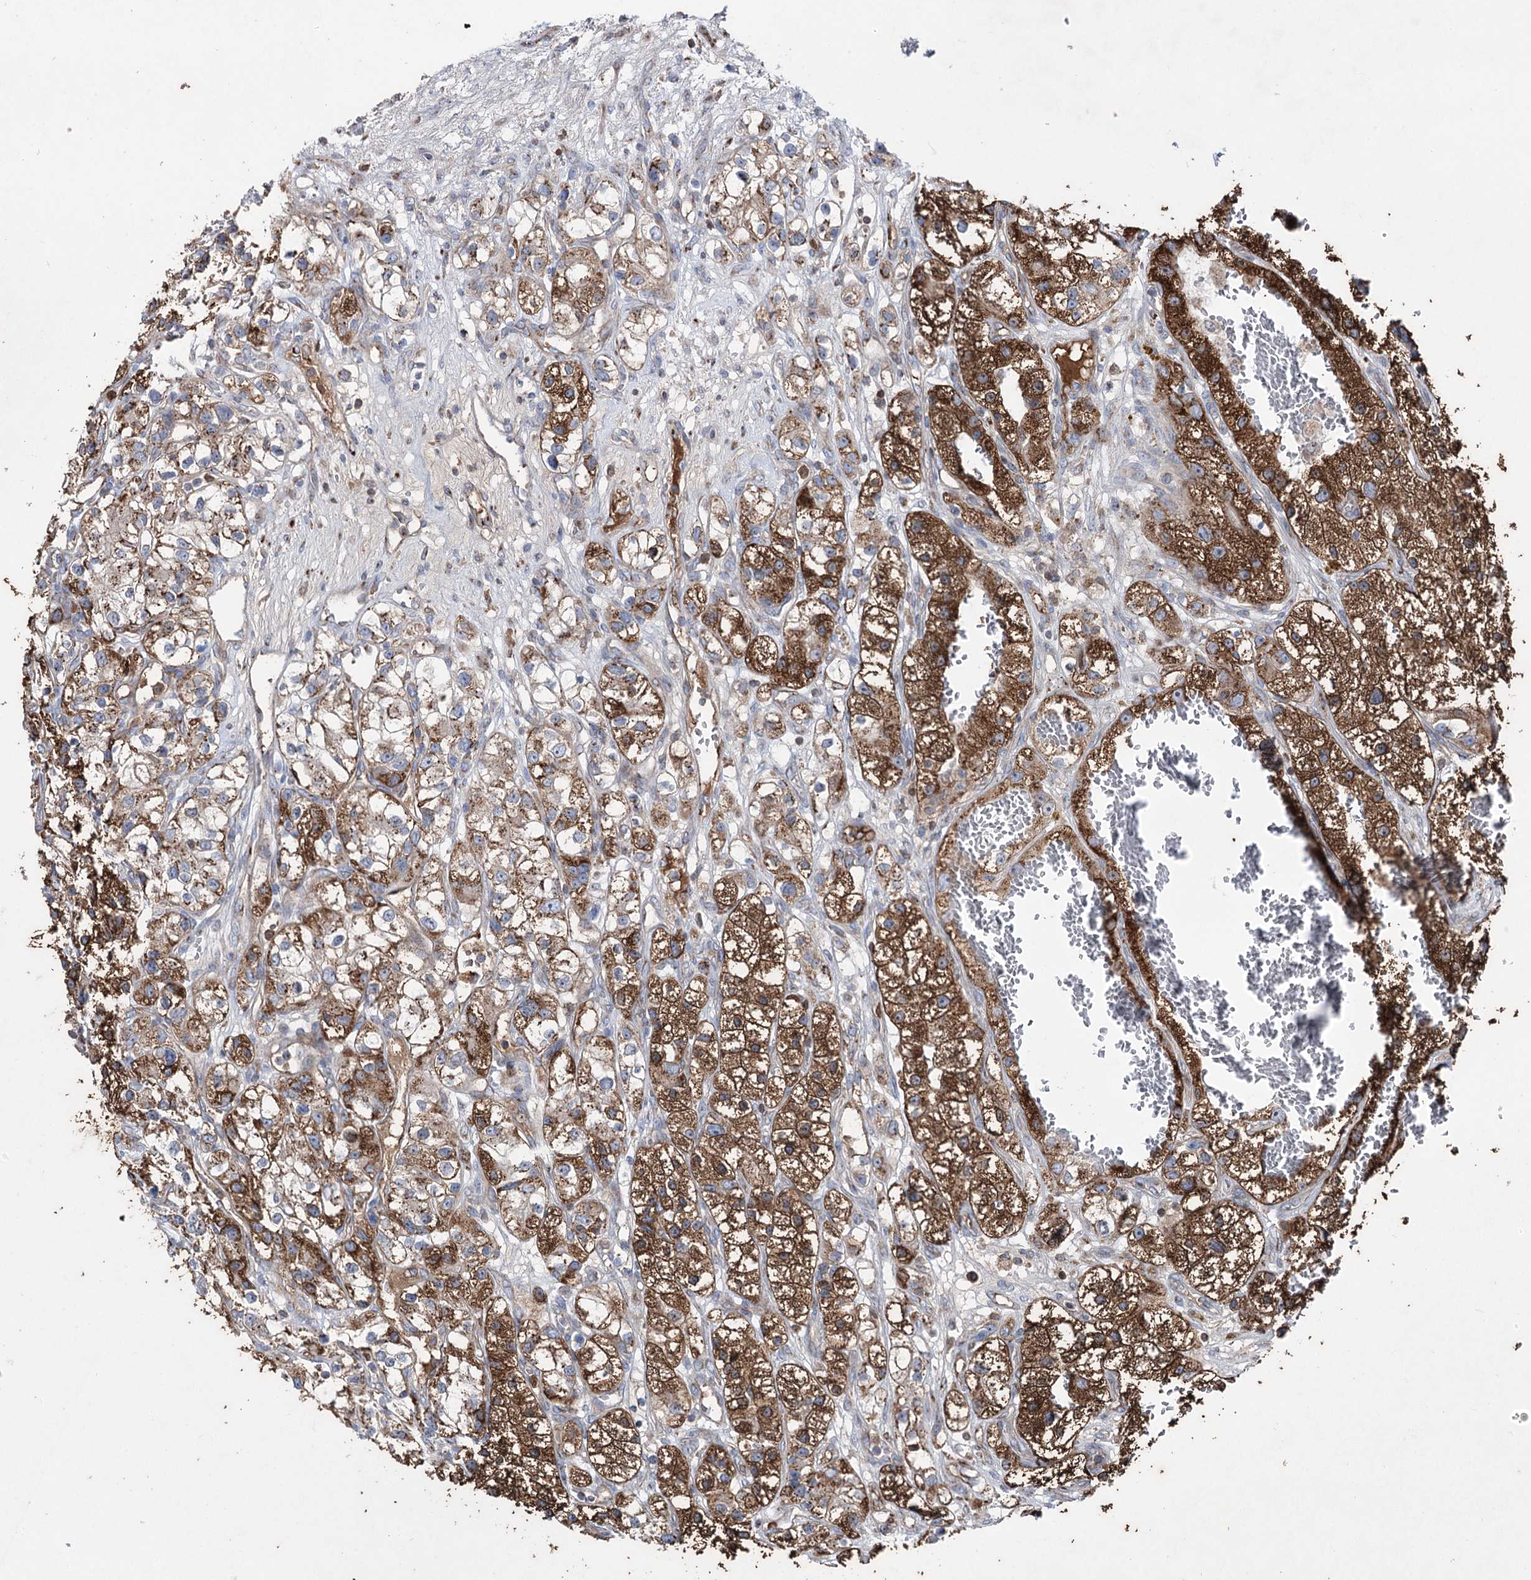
{"staining": {"intensity": "strong", "quantity": ">75%", "location": "cytoplasmic/membranous"}, "tissue": "renal cancer", "cell_type": "Tumor cells", "image_type": "cancer", "snomed": [{"axis": "morphology", "description": "Adenocarcinoma, NOS"}, {"axis": "topography", "description": "Kidney"}], "caption": "IHC (DAB (3,3'-diaminobenzidine)) staining of human renal cancer (adenocarcinoma) shows strong cytoplasmic/membranous protein positivity in about >75% of tumor cells.", "gene": "ARHGAP20", "patient": {"sex": "female", "age": 57}}